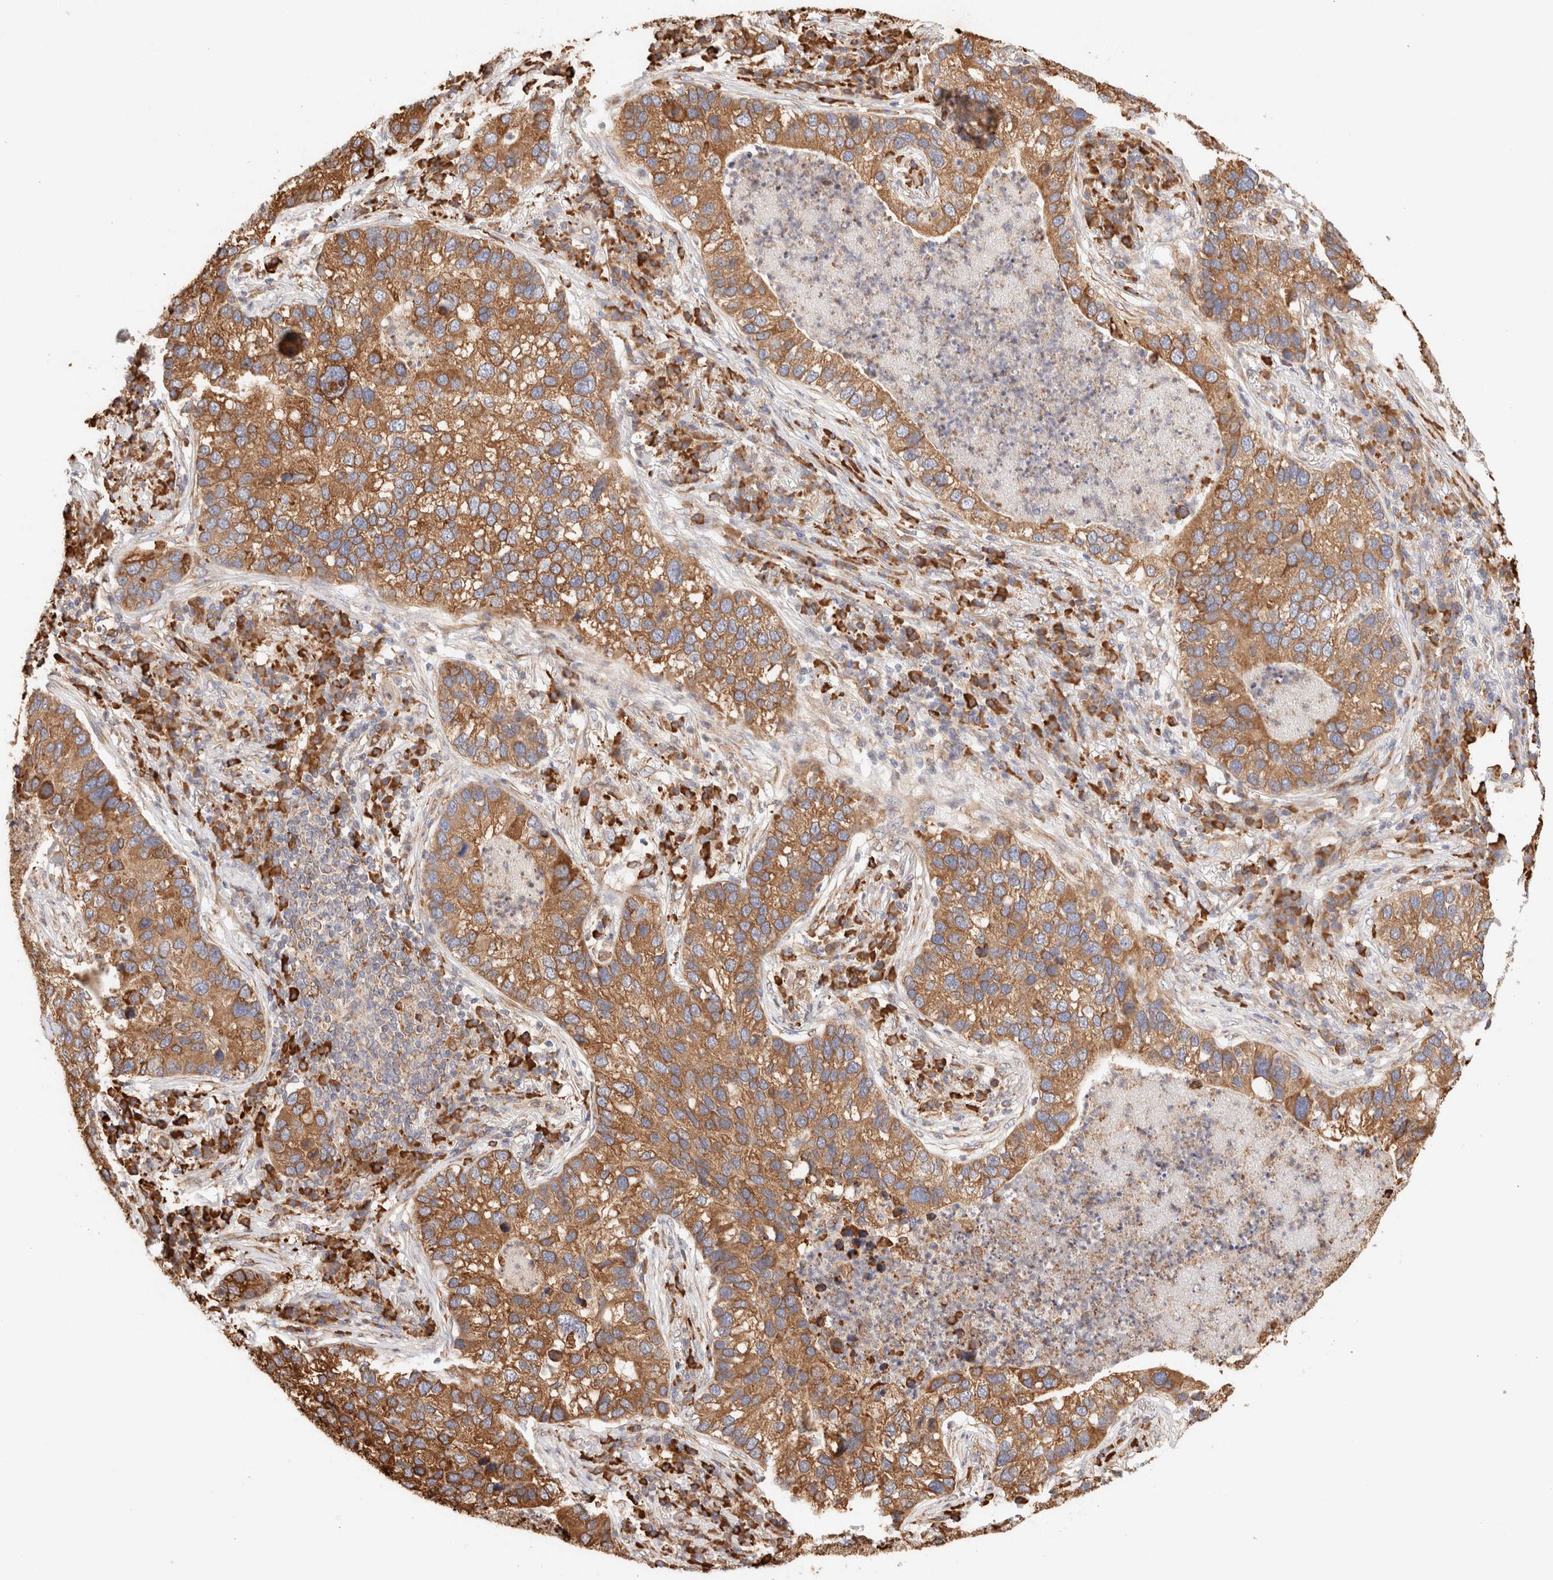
{"staining": {"intensity": "moderate", "quantity": ">75%", "location": "cytoplasmic/membranous"}, "tissue": "lung cancer", "cell_type": "Tumor cells", "image_type": "cancer", "snomed": [{"axis": "morphology", "description": "Normal tissue, NOS"}, {"axis": "morphology", "description": "Adenocarcinoma, NOS"}, {"axis": "topography", "description": "Bronchus"}, {"axis": "topography", "description": "Lung"}], "caption": "Protein staining of adenocarcinoma (lung) tissue exhibits moderate cytoplasmic/membranous staining in approximately >75% of tumor cells.", "gene": "FER", "patient": {"sex": "male", "age": 54}}